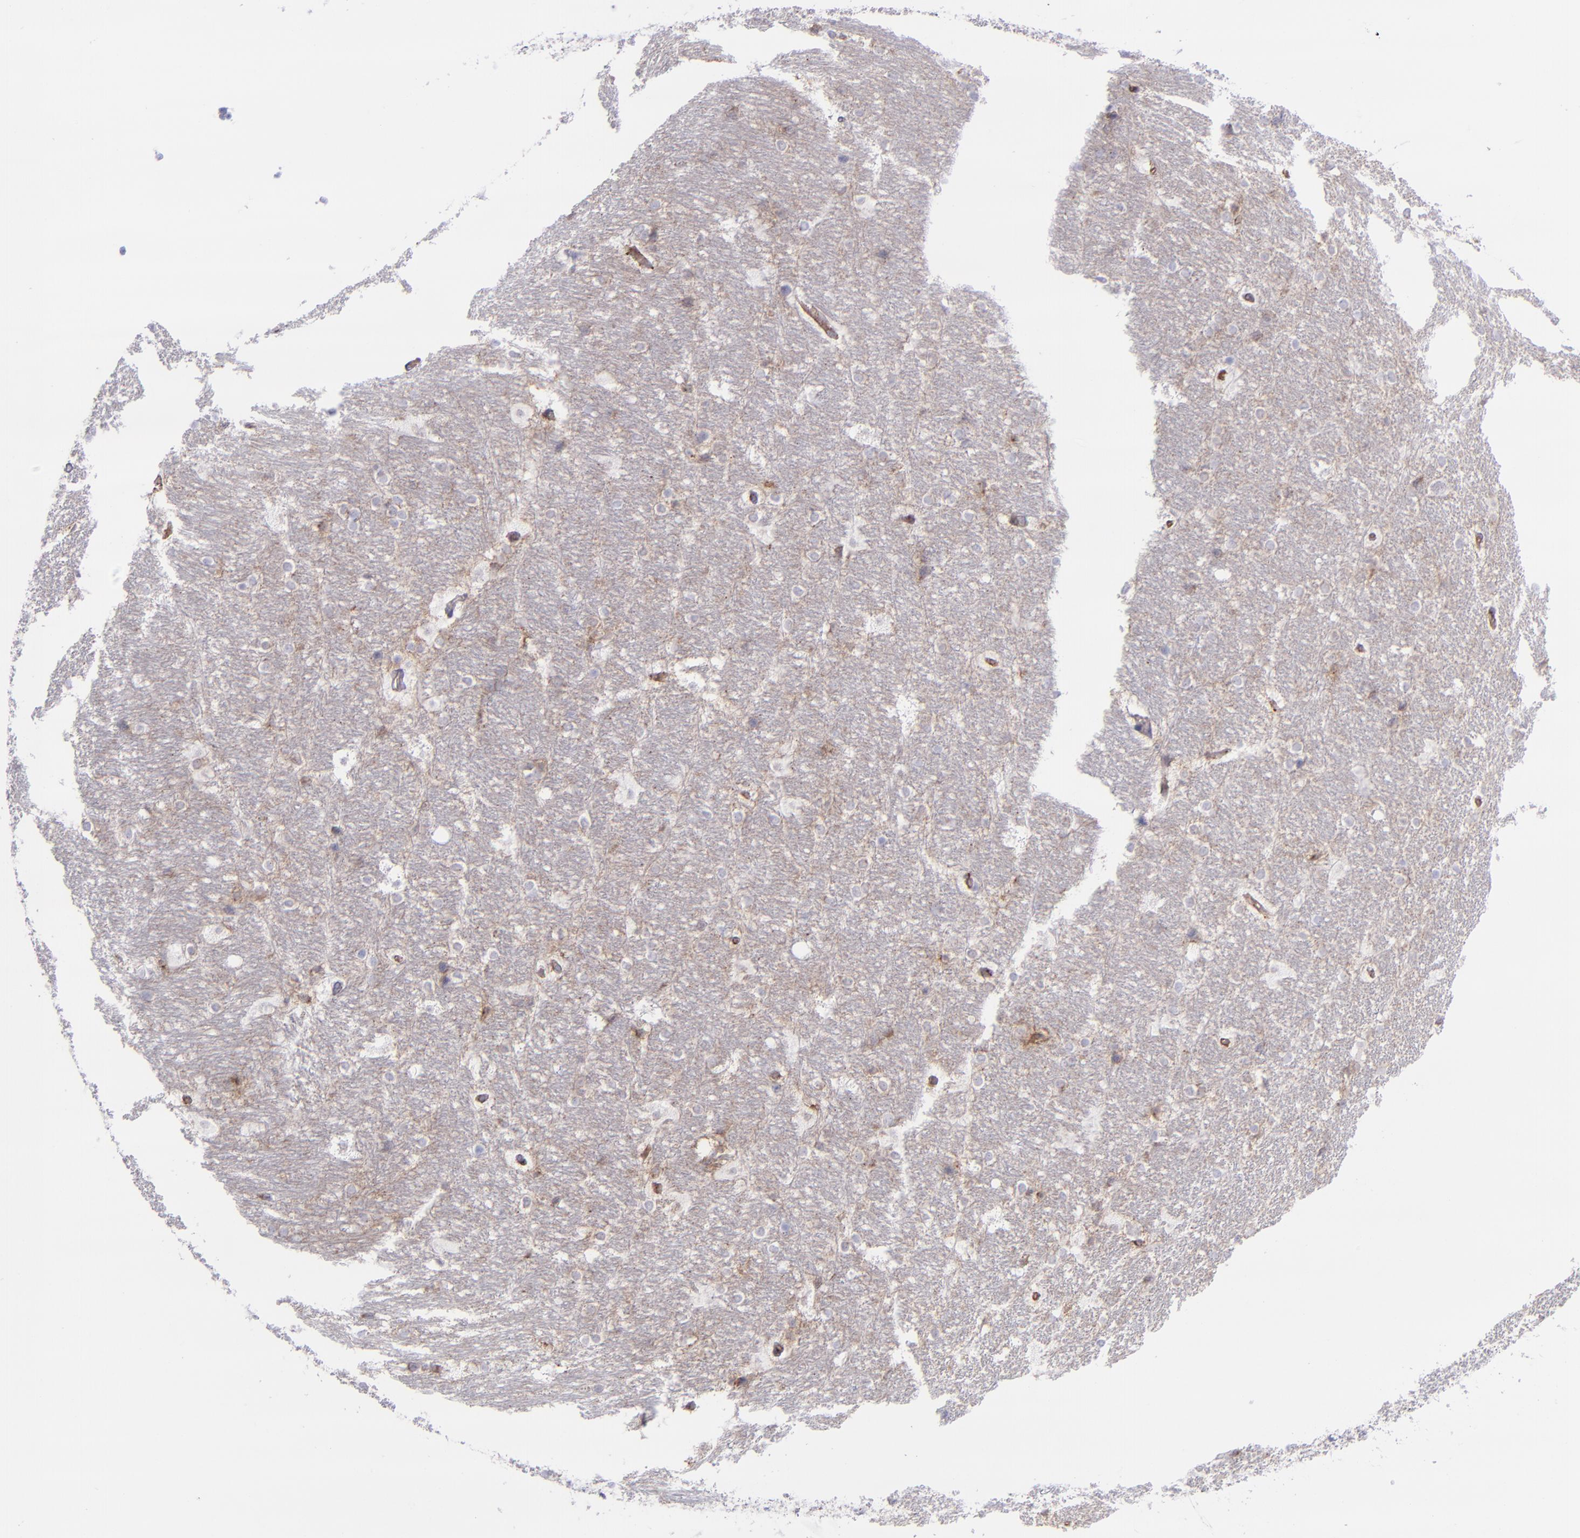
{"staining": {"intensity": "negative", "quantity": "none", "location": "none"}, "tissue": "hippocampus", "cell_type": "Glial cells", "image_type": "normal", "snomed": [{"axis": "morphology", "description": "Normal tissue, NOS"}, {"axis": "topography", "description": "Hippocampus"}], "caption": "The micrograph shows no significant positivity in glial cells of hippocampus.", "gene": "ITGAV", "patient": {"sex": "female", "age": 19}}